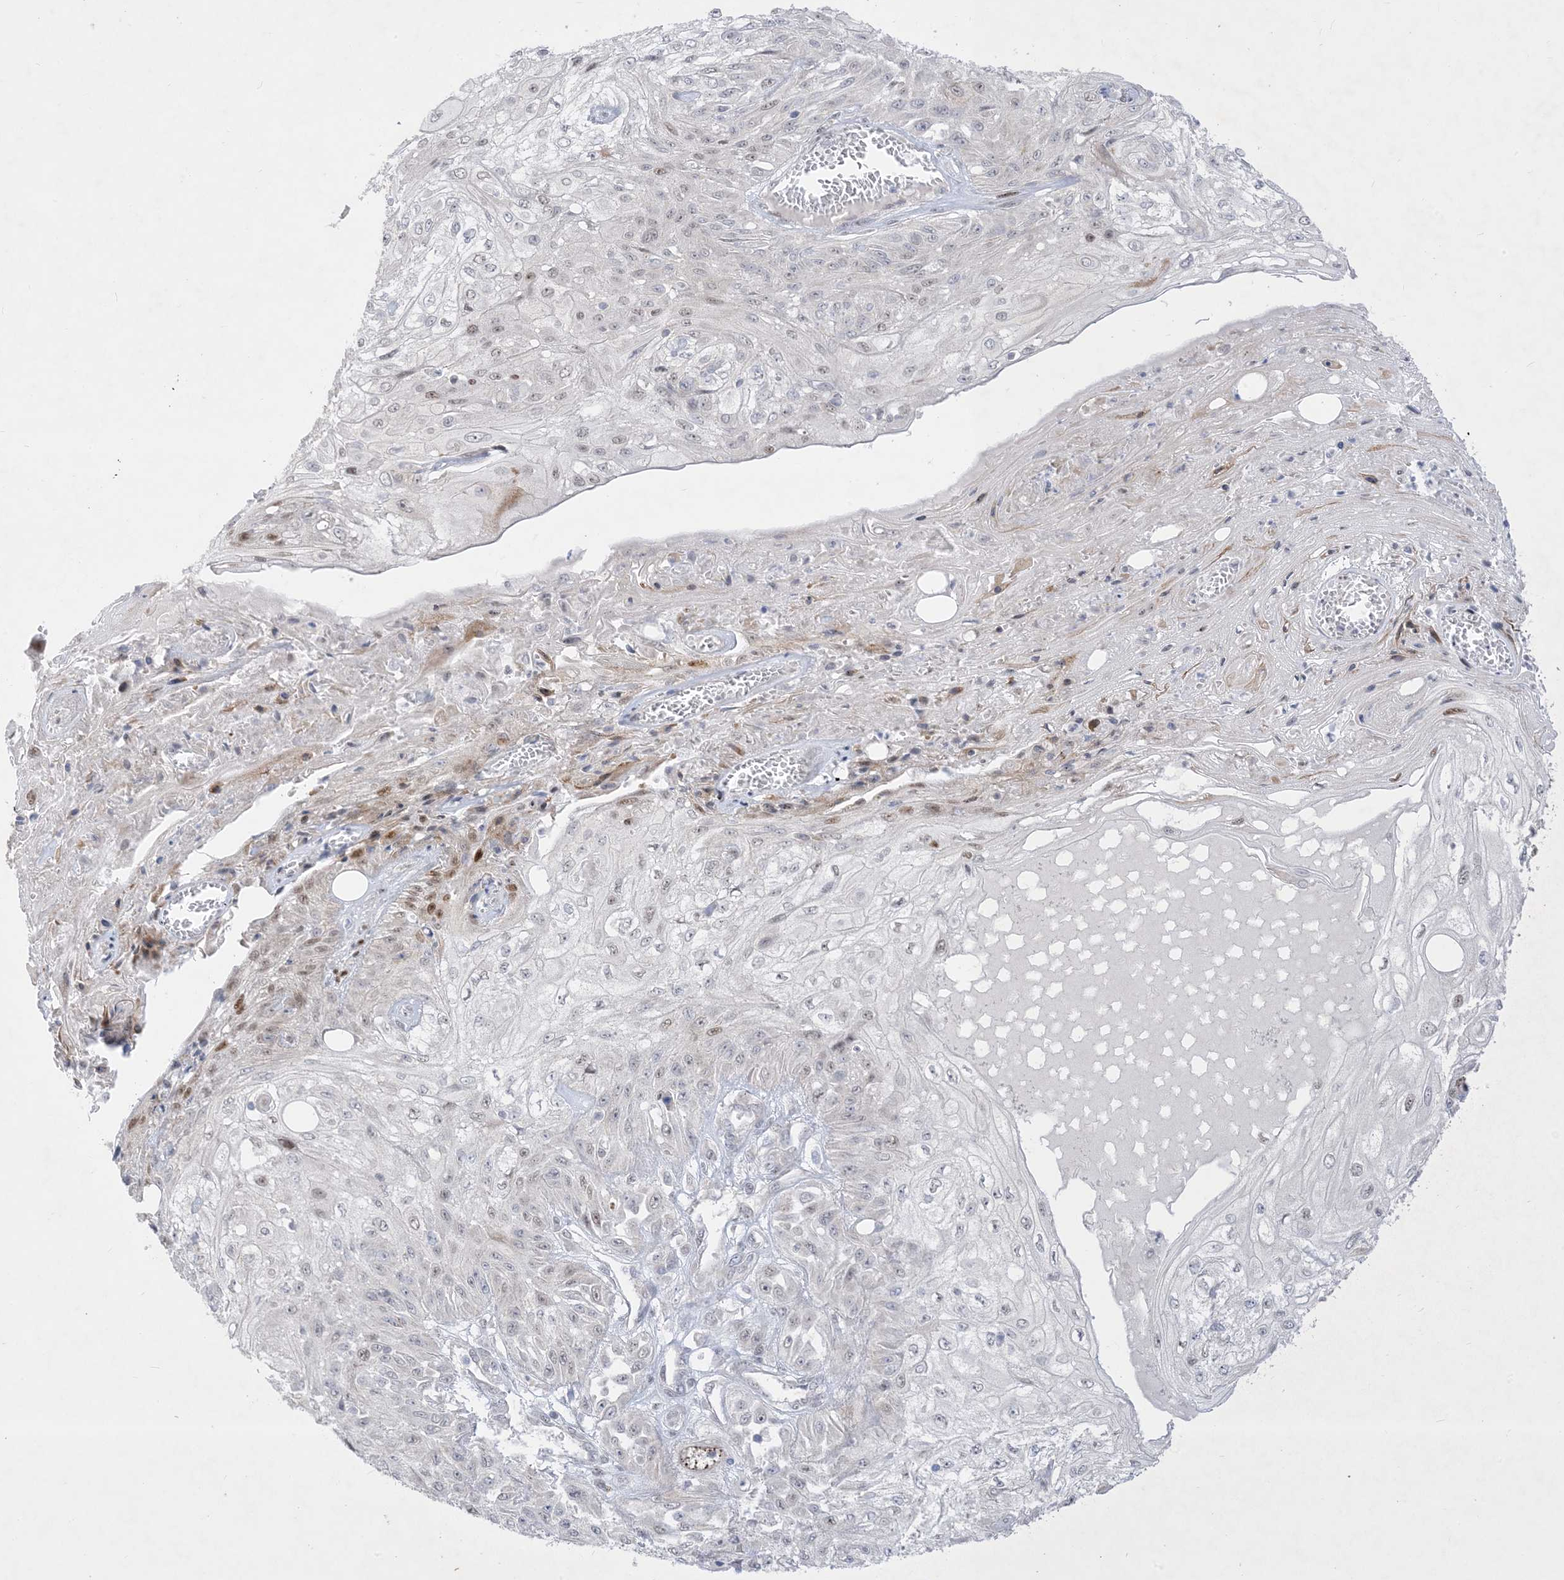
{"staining": {"intensity": "weak", "quantity": "<25%", "location": "nuclear"}, "tissue": "skin cancer", "cell_type": "Tumor cells", "image_type": "cancer", "snomed": [{"axis": "morphology", "description": "Squamous cell carcinoma, NOS"}, {"axis": "morphology", "description": "Squamous cell carcinoma, metastatic, NOS"}, {"axis": "topography", "description": "Skin"}, {"axis": "topography", "description": "Lymph node"}], "caption": "Micrograph shows no protein positivity in tumor cells of skin squamous cell carcinoma tissue.", "gene": "BHLHE40", "patient": {"sex": "male", "age": 75}}